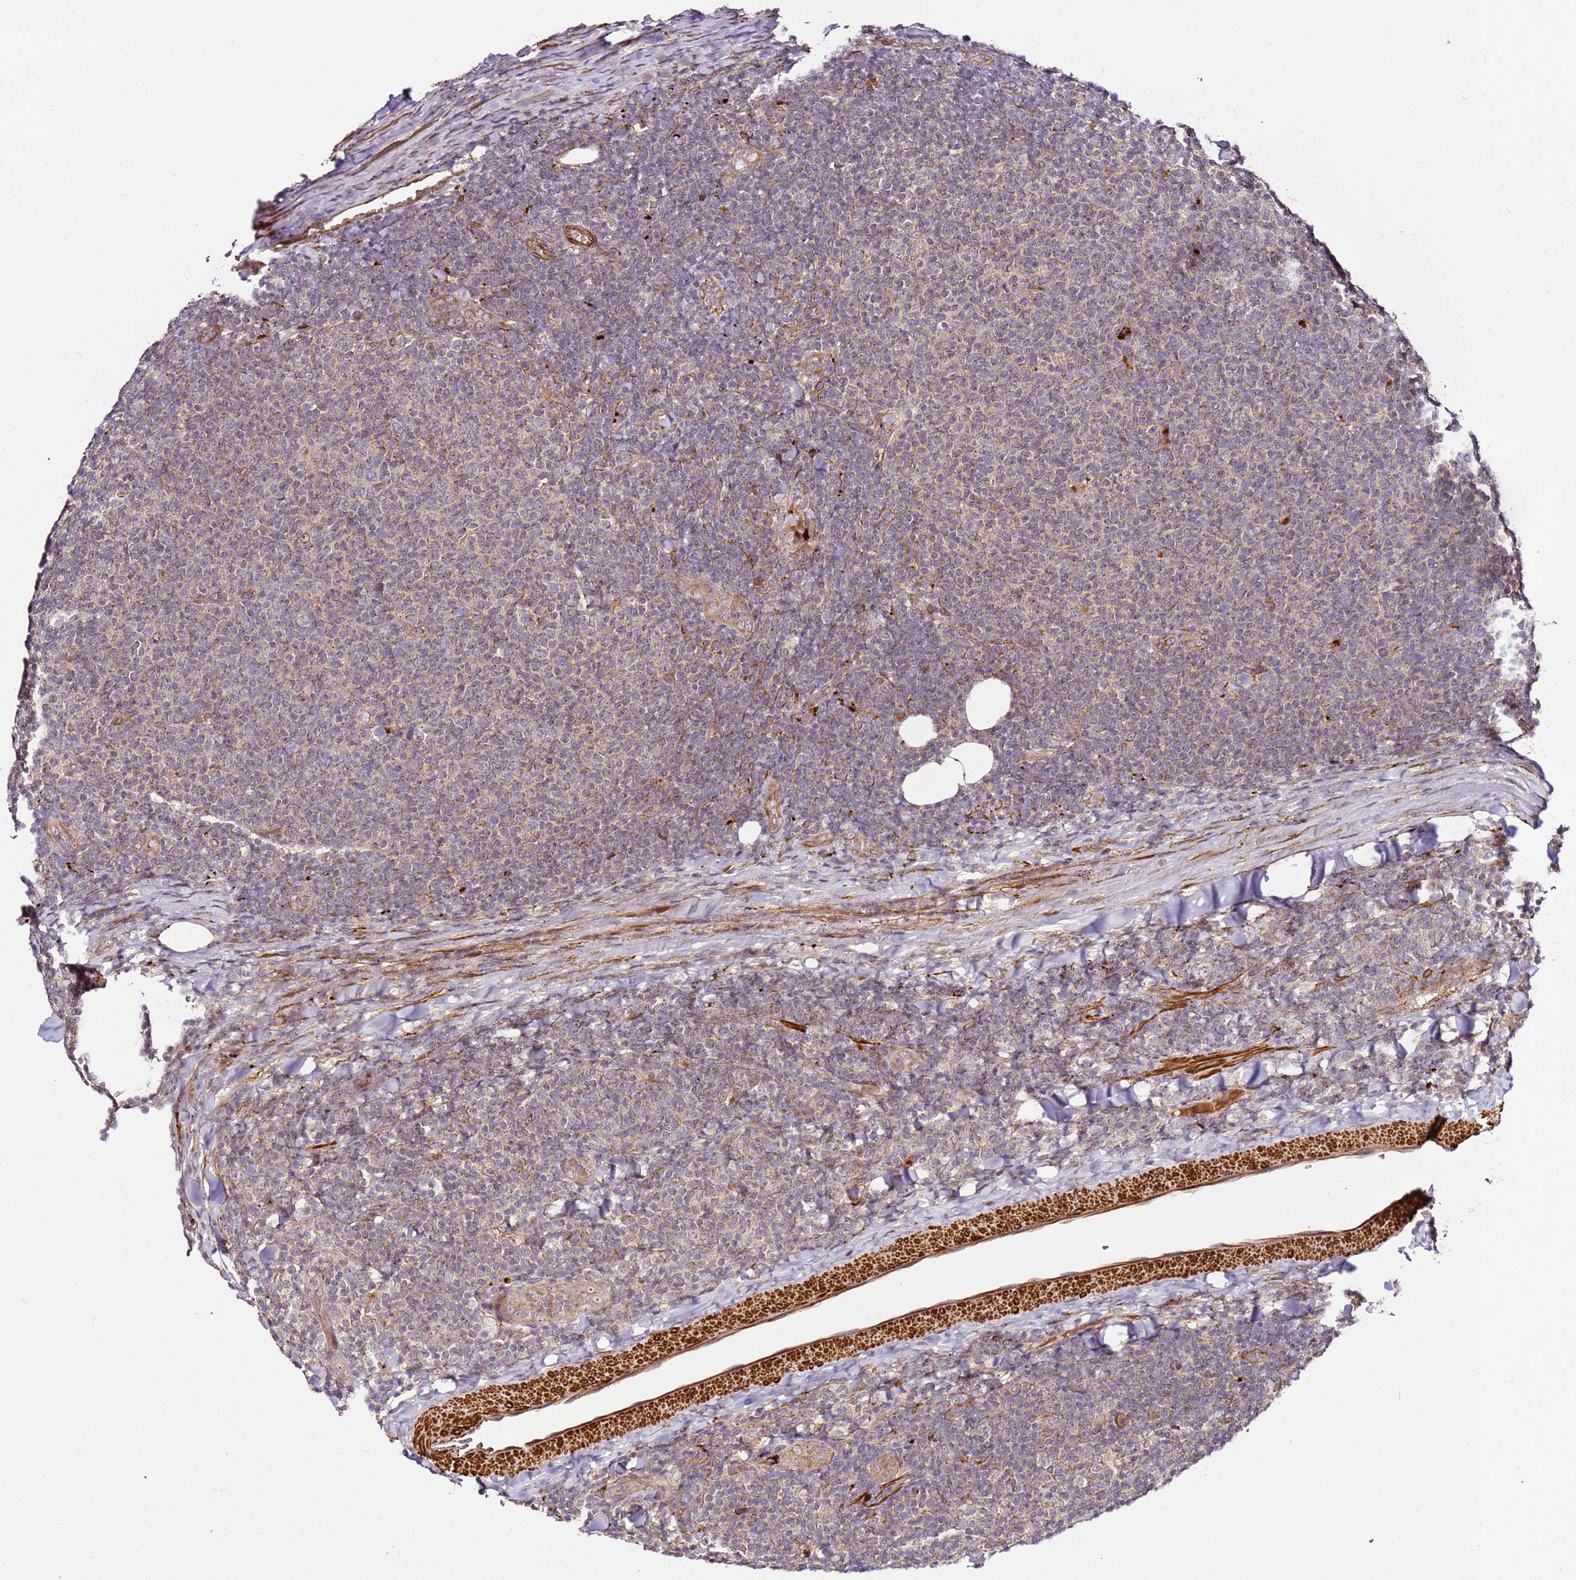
{"staining": {"intensity": "weak", "quantity": "25%-75%", "location": "cytoplasmic/membranous"}, "tissue": "lymphoma", "cell_type": "Tumor cells", "image_type": "cancer", "snomed": [{"axis": "morphology", "description": "Malignant lymphoma, non-Hodgkin's type, Low grade"}, {"axis": "topography", "description": "Lymph node"}], "caption": "IHC histopathology image of malignant lymphoma, non-Hodgkin's type (low-grade) stained for a protein (brown), which exhibits low levels of weak cytoplasmic/membranous staining in about 25%-75% of tumor cells.", "gene": "PVRIG", "patient": {"sex": "male", "age": 66}}